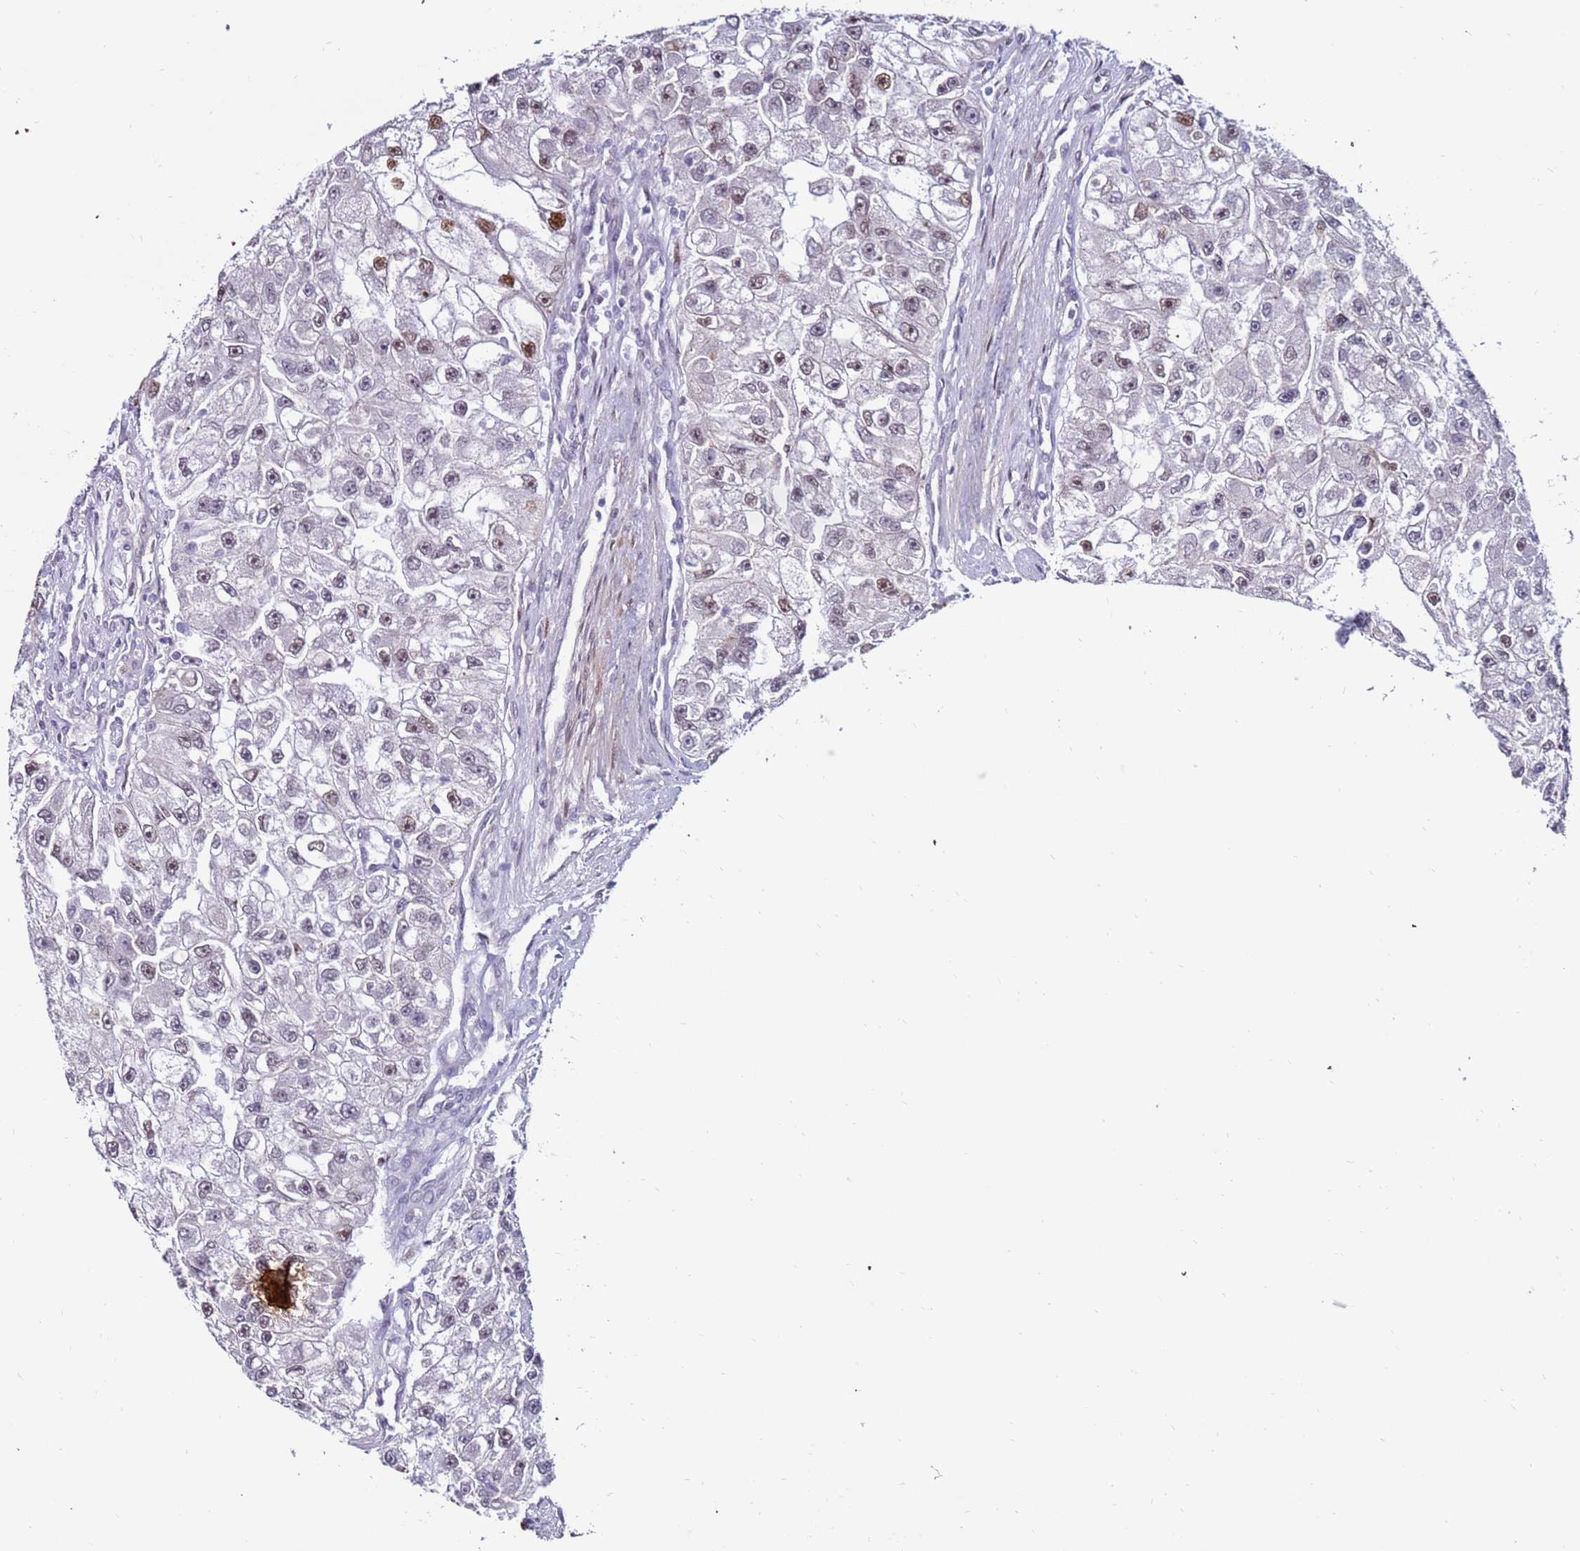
{"staining": {"intensity": "moderate", "quantity": "<25%", "location": "nuclear"}, "tissue": "renal cancer", "cell_type": "Tumor cells", "image_type": "cancer", "snomed": [{"axis": "morphology", "description": "Adenocarcinoma, NOS"}, {"axis": "topography", "description": "Kidney"}], "caption": "Protein staining of renal cancer tissue exhibits moderate nuclear positivity in approximately <25% of tumor cells. (Stains: DAB (3,3'-diaminobenzidine) in brown, nuclei in blue, Microscopy: brightfield microscopy at high magnification).", "gene": "KPNA4", "patient": {"sex": "male", "age": 63}}